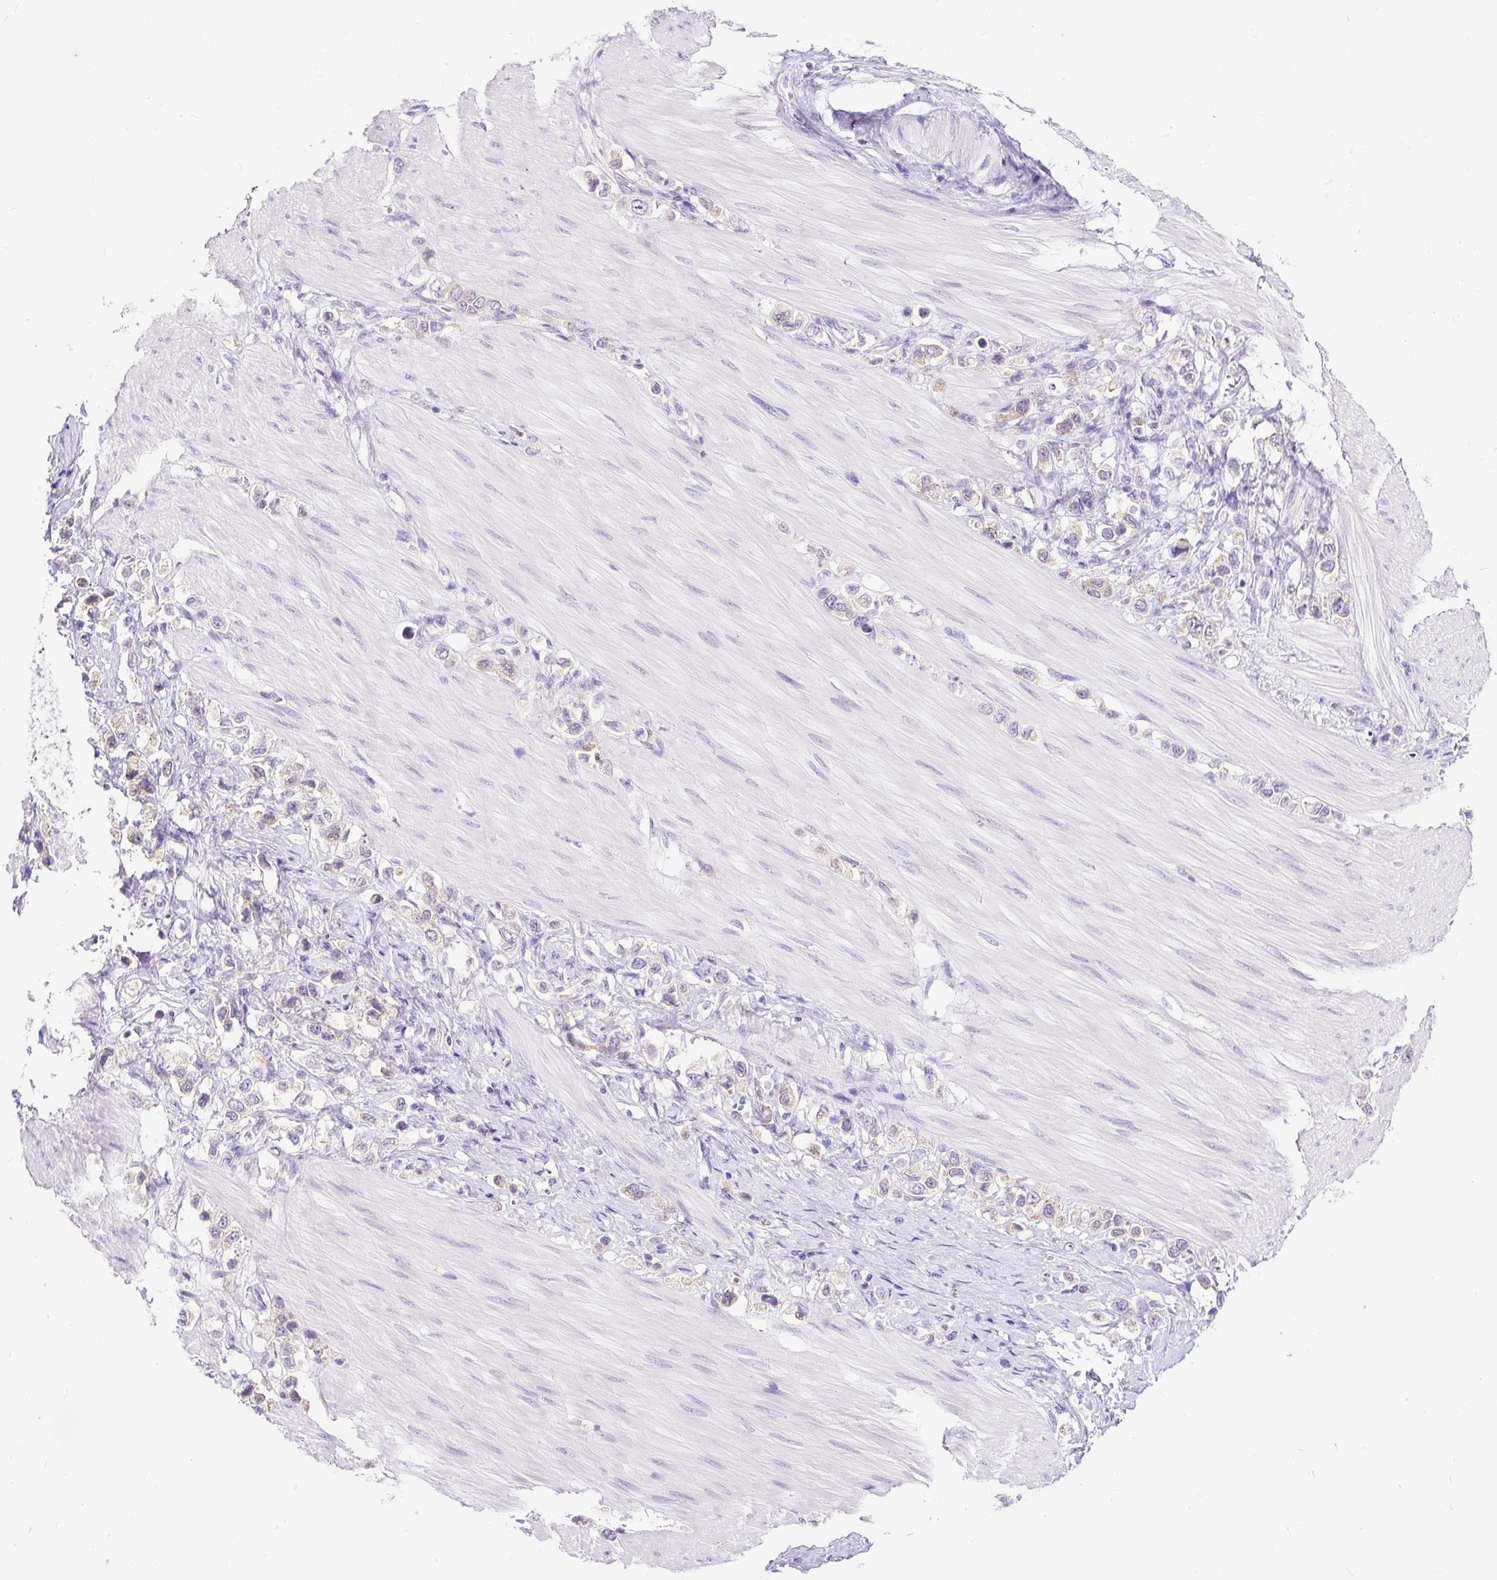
{"staining": {"intensity": "weak", "quantity": "<25%", "location": "cytoplasmic/membranous"}, "tissue": "stomach cancer", "cell_type": "Tumor cells", "image_type": "cancer", "snomed": [{"axis": "morphology", "description": "Adenocarcinoma, NOS"}, {"axis": "topography", "description": "Stomach"}], "caption": "Immunohistochemical staining of human stomach cancer exhibits no significant staining in tumor cells. The staining is performed using DAB (3,3'-diaminobenzidine) brown chromogen with nuclei counter-stained in using hematoxylin.", "gene": "AMFR", "patient": {"sex": "female", "age": 65}}